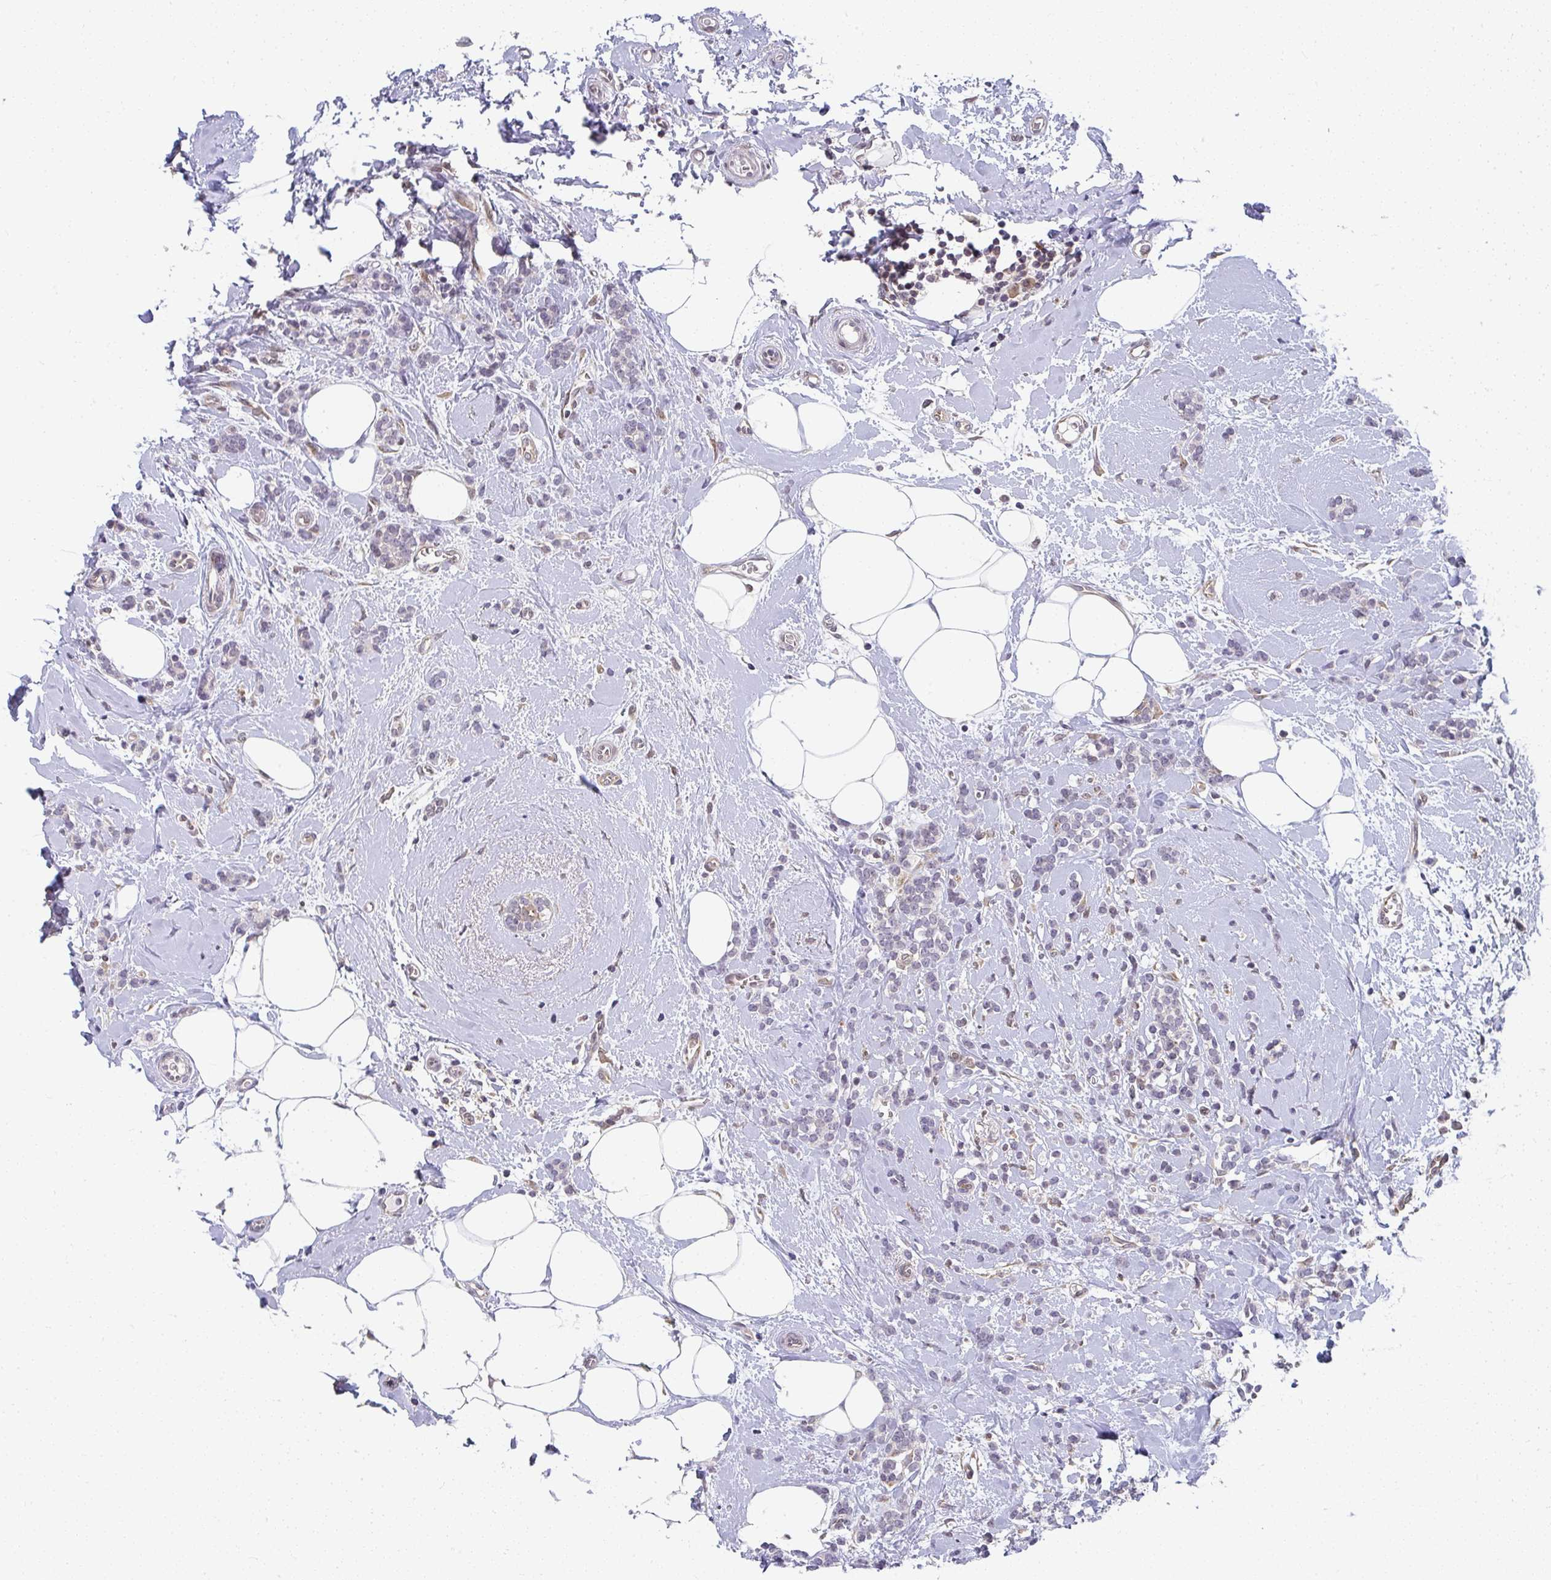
{"staining": {"intensity": "negative", "quantity": "none", "location": "none"}, "tissue": "breast cancer", "cell_type": "Tumor cells", "image_type": "cancer", "snomed": [{"axis": "morphology", "description": "Lobular carcinoma"}, {"axis": "topography", "description": "Breast"}], "caption": "Protein analysis of lobular carcinoma (breast) shows no significant positivity in tumor cells.", "gene": "SYNCRIP", "patient": {"sex": "female", "age": 59}}